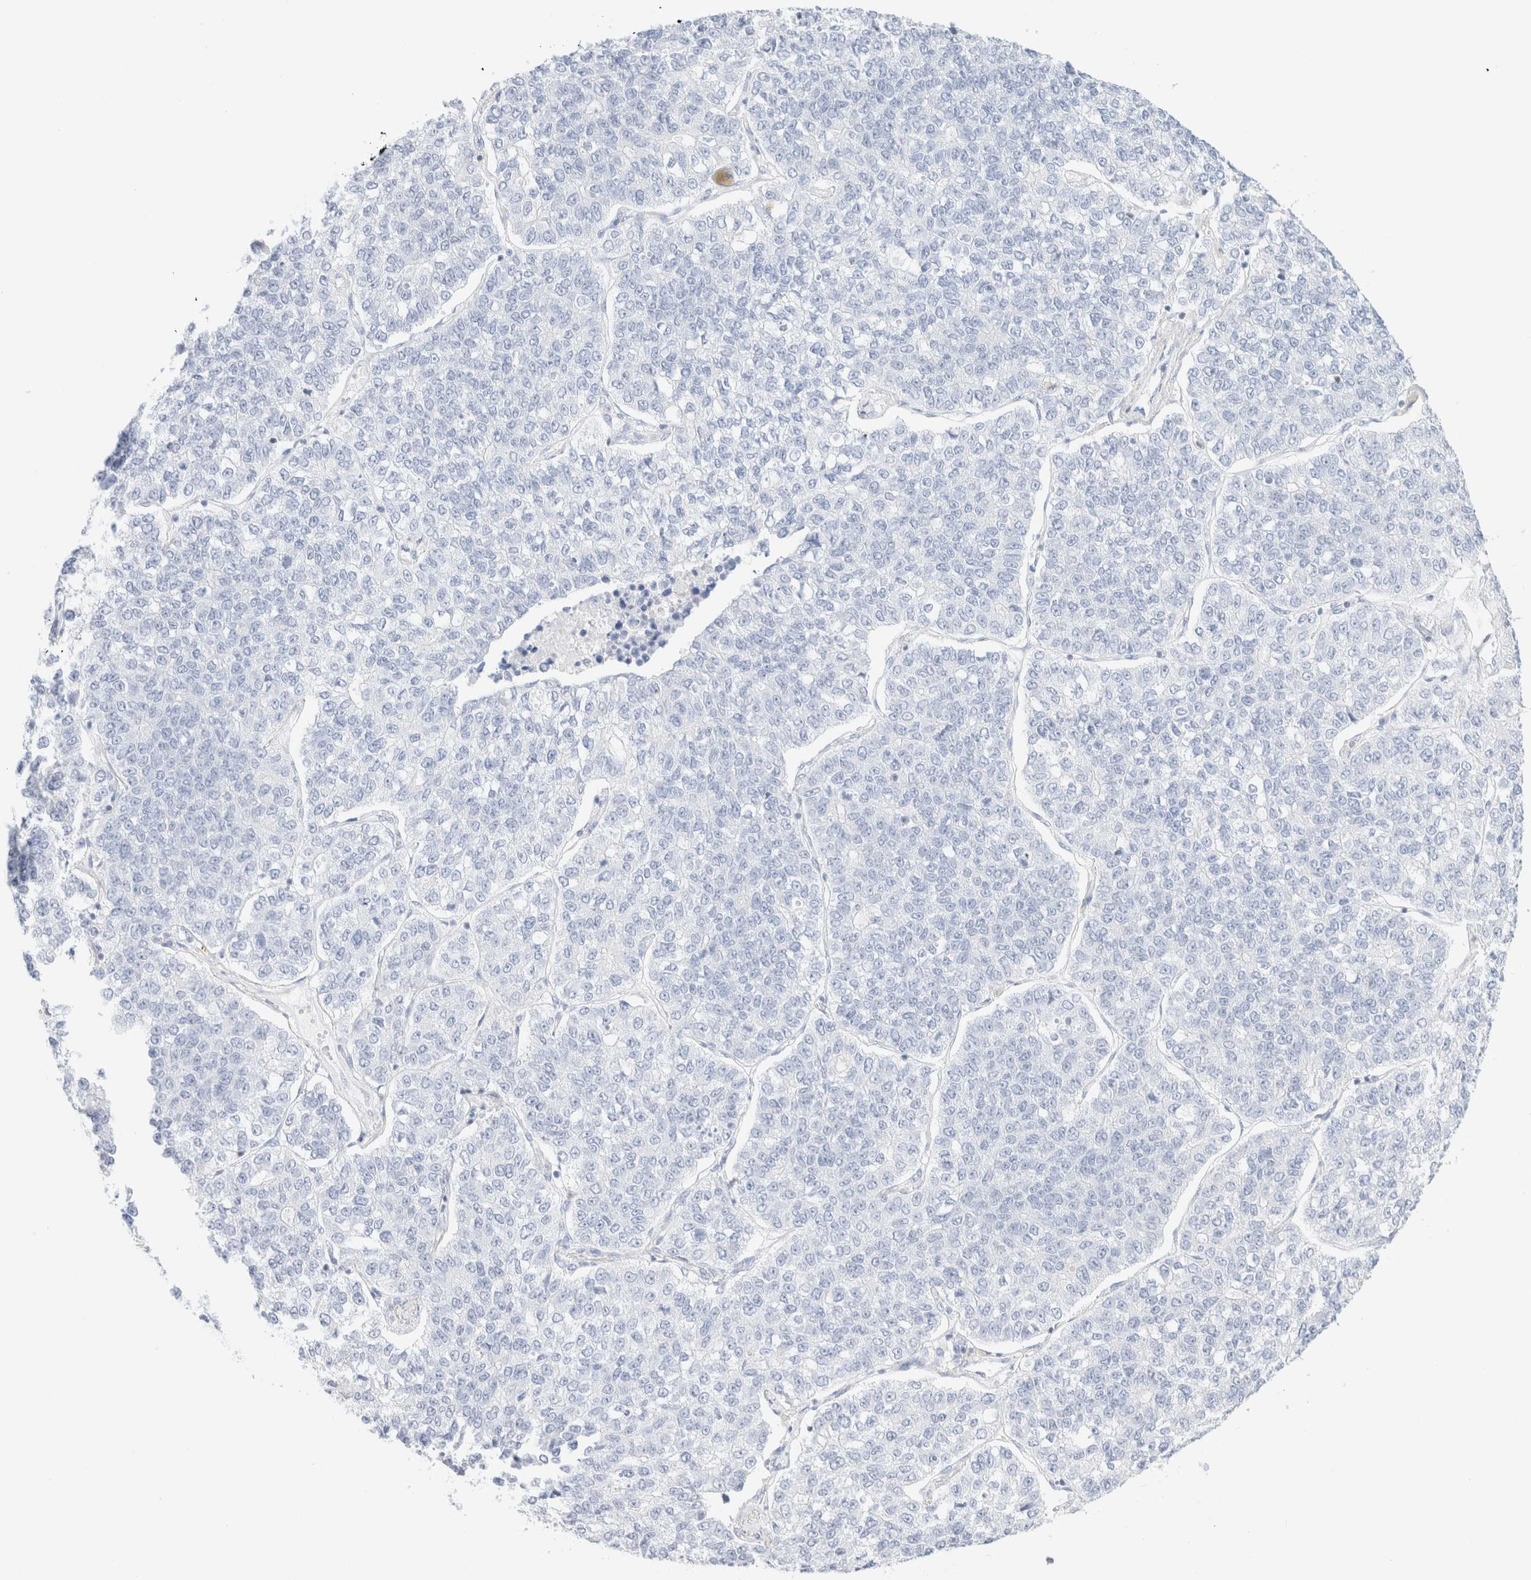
{"staining": {"intensity": "negative", "quantity": "none", "location": "none"}, "tissue": "lung cancer", "cell_type": "Tumor cells", "image_type": "cancer", "snomed": [{"axis": "morphology", "description": "Adenocarcinoma, NOS"}, {"axis": "topography", "description": "Lung"}], "caption": "This is an IHC image of human lung cancer. There is no positivity in tumor cells.", "gene": "IKZF3", "patient": {"sex": "male", "age": 49}}